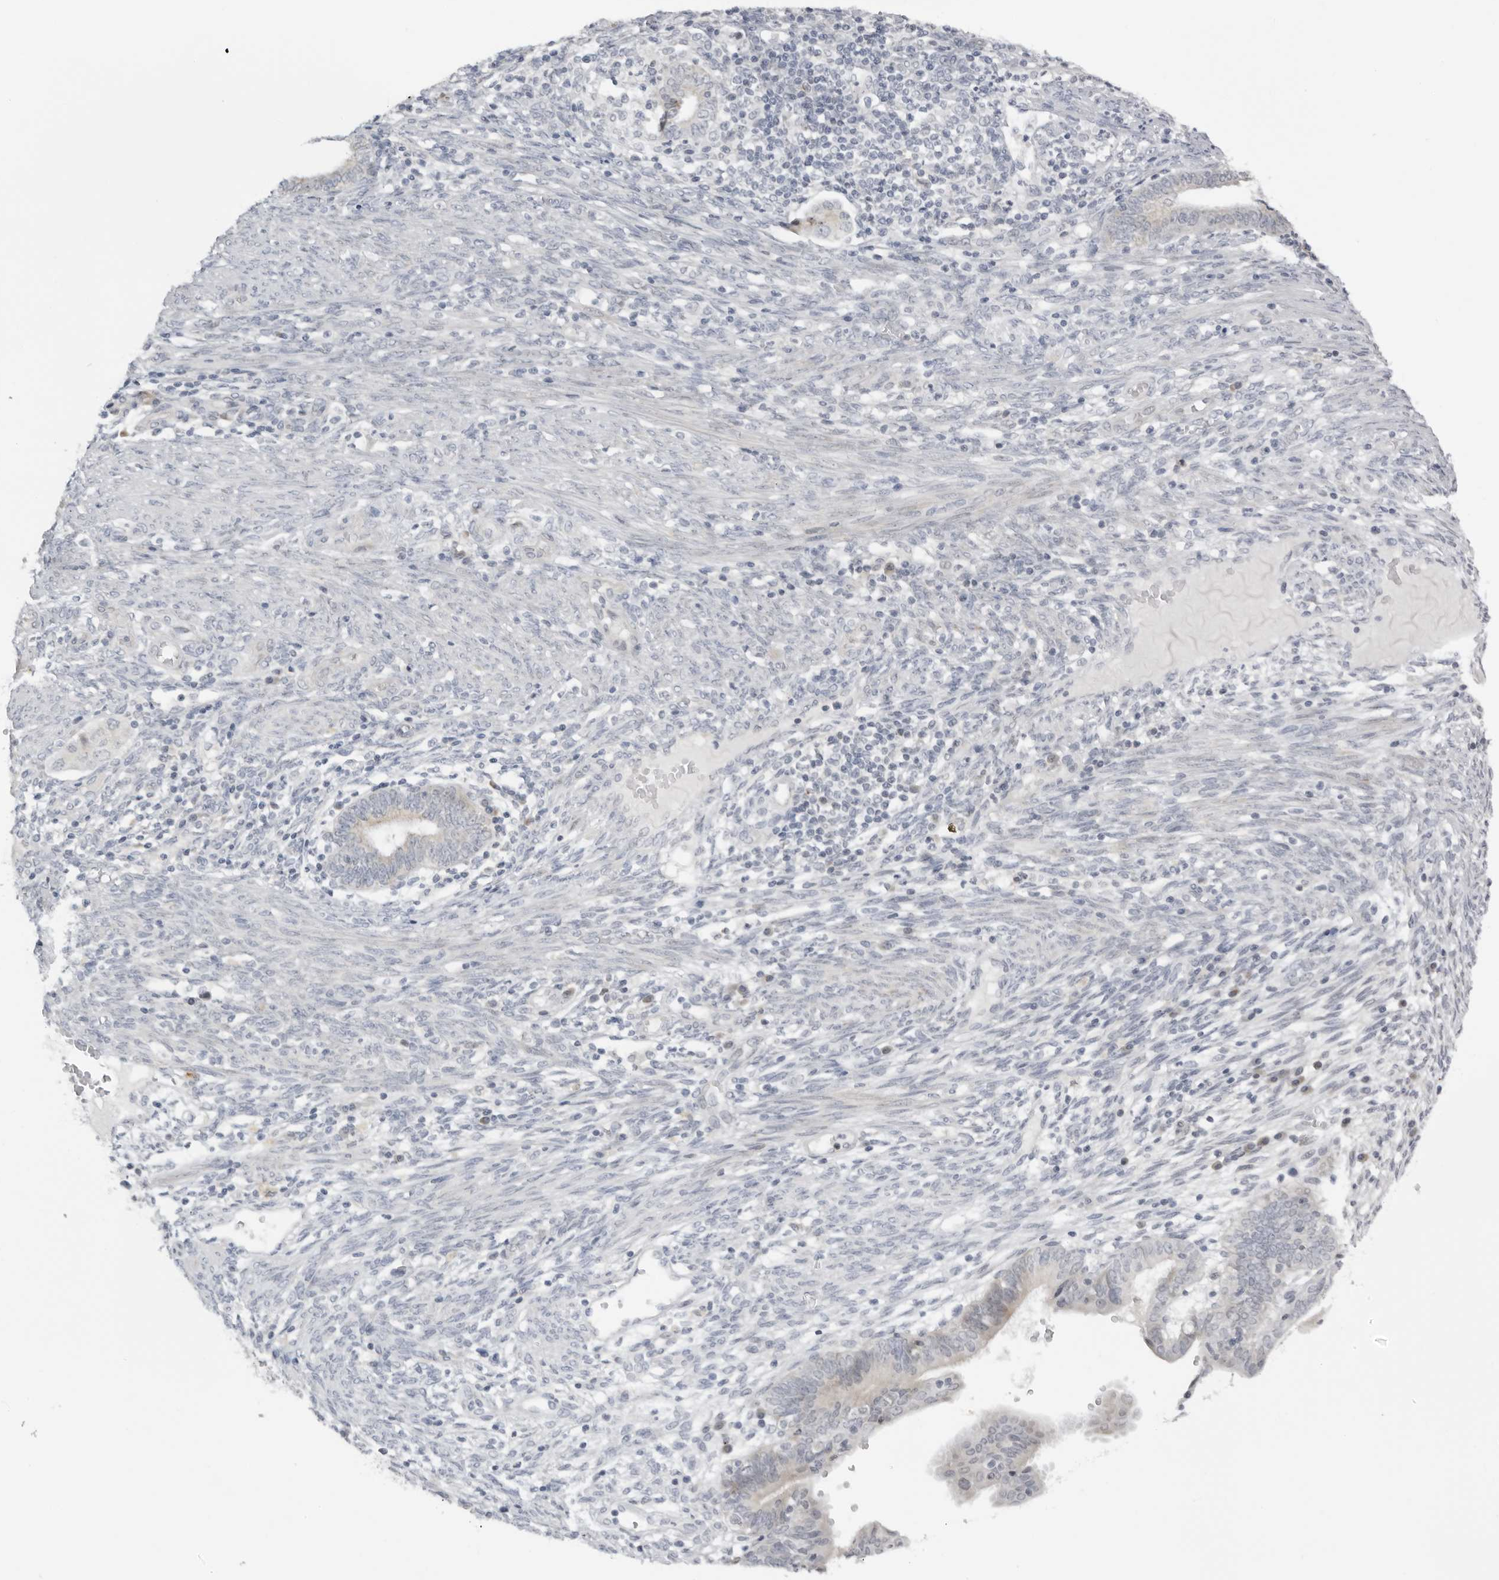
{"staining": {"intensity": "negative", "quantity": "none", "location": "none"}, "tissue": "endometrial cancer", "cell_type": "Tumor cells", "image_type": "cancer", "snomed": [{"axis": "morphology", "description": "Adenocarcinoma, NOS"}, {"axis": "topography", "description": "Endometrium"}], "caption": "The immunohistochemistry photomicrograph has no significant staining in tumor cells of endometrial adenocarcinoma tissue. (Brightfield microscopy of DAB (3,3'-diaminobenzidine) immunohistochemistry at high magnification).", "gene": "ACP6", "patient": {"sex": "female", "age": 51}}